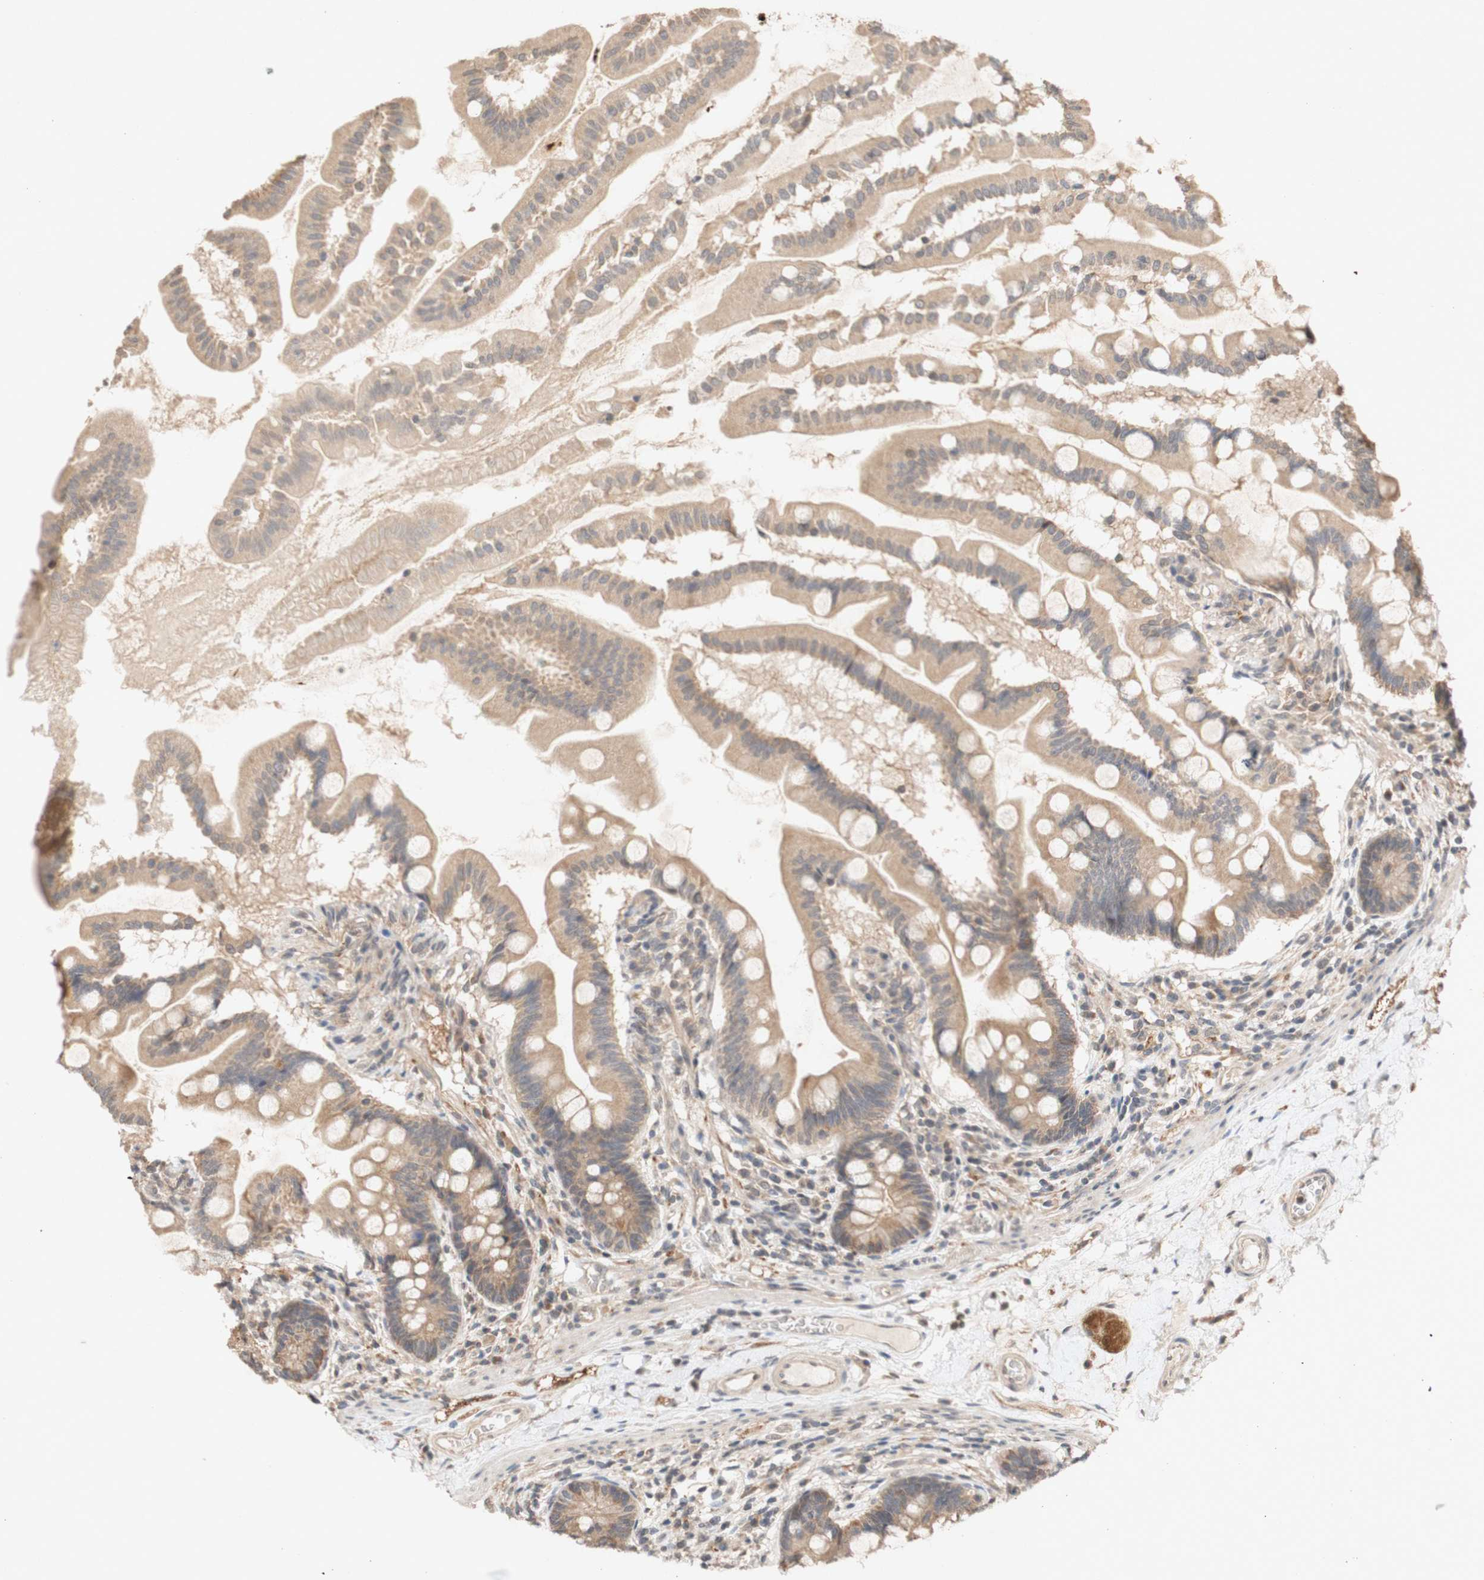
{"staining": {"intensity": "moderate", "quantity": ">75%", "location": "cytoplasmic/membranous"}, "tissue": "small intestine", "cell_type": "Glandular cells", "image_type": "normal", "snomed": [{"axis": "morphology", "description": "Normal tissue, NOS"}, {"axis": "topography", "description": "Small intestine"}], "caption": "This micrograph exhibits benign small intestine stained with immunohistochemistry to label a protein in brown. The cytoplasmic/membranous of glandular cells show moderate positivity for the protein. Nuclei are counter-stained blue.", "gene": "PIN1", "patient": {"sex": "female", "age": 56}}